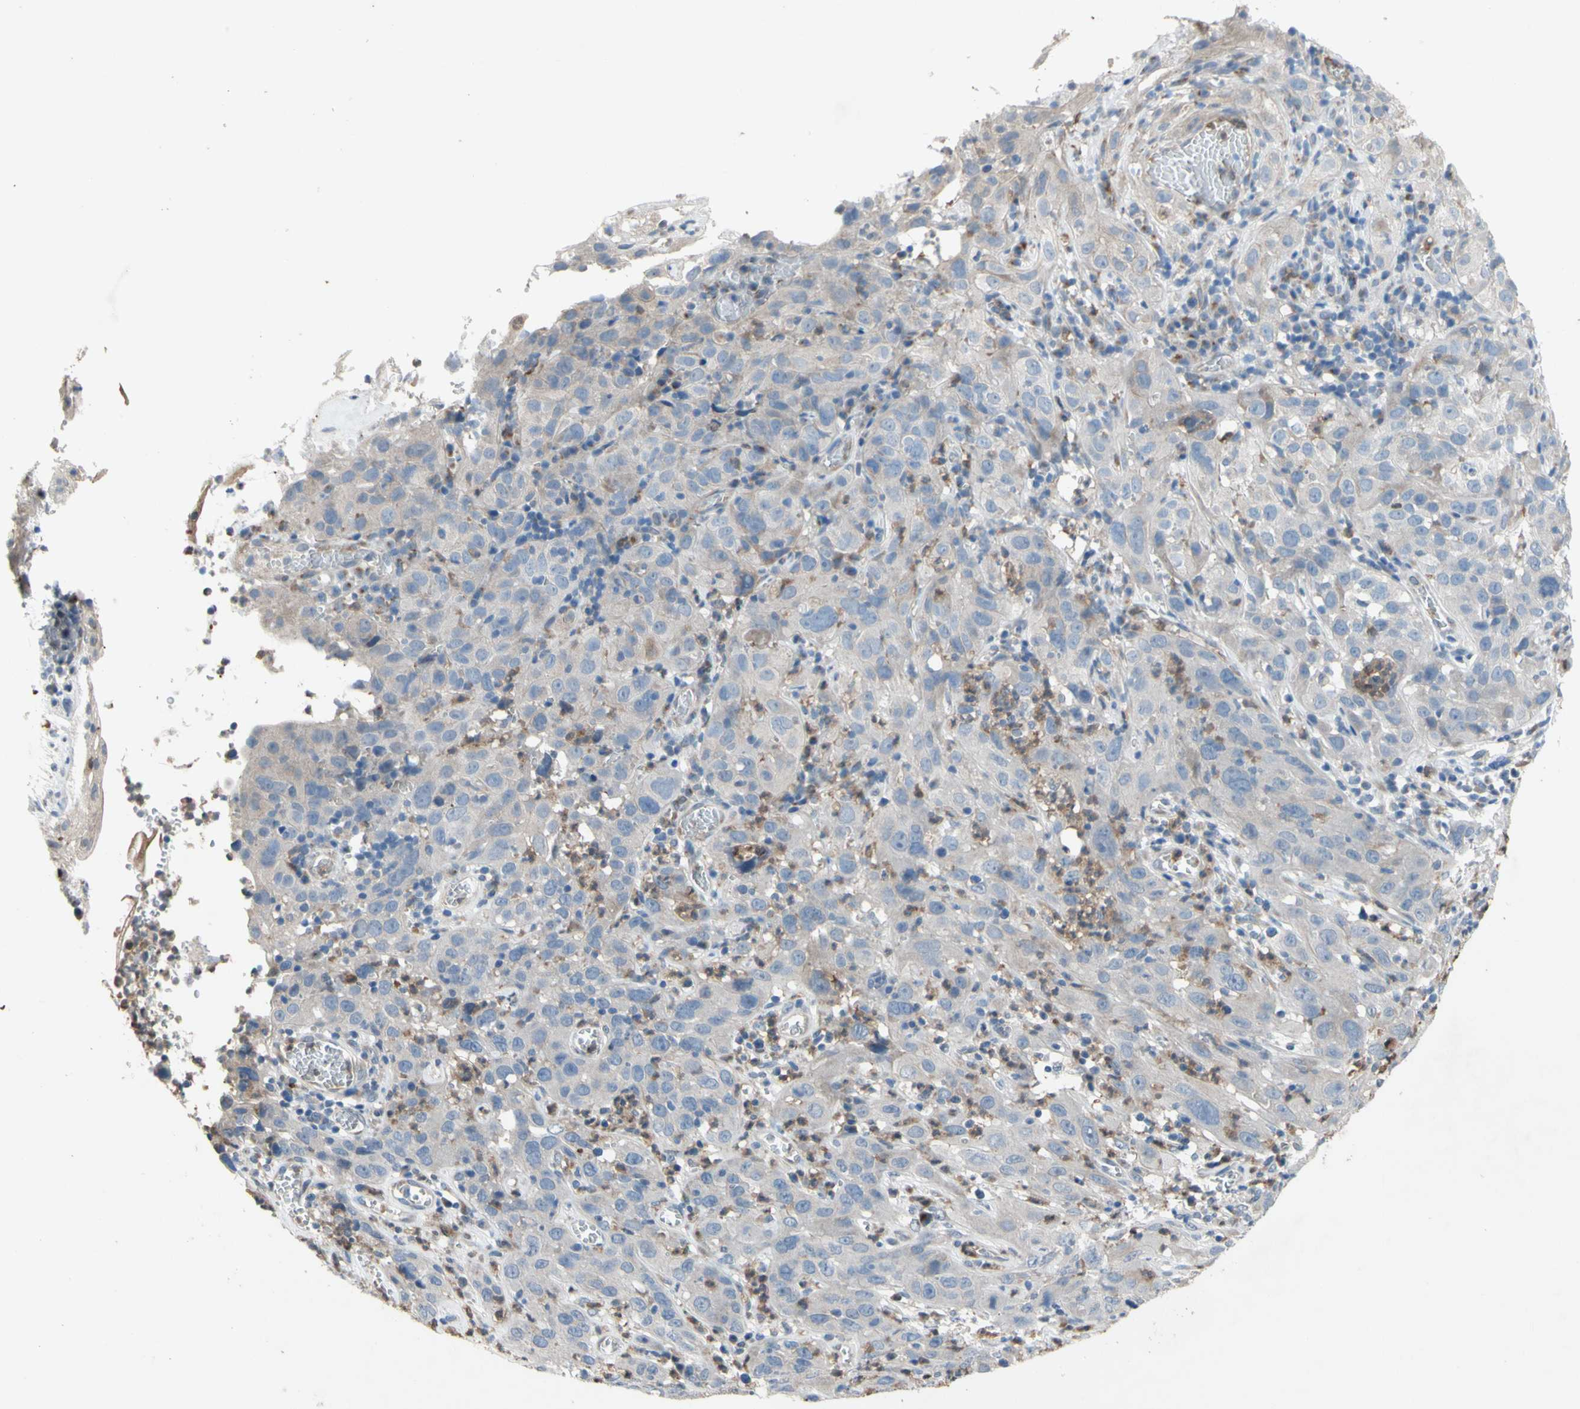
{"staining": {"intensity": "weak", "quantity": ">75%", "location": "cytoplasmic/membranous"}, "tissue": "cervical cancer", "cell_type": "Tumor cells", "image_type": "cancer", "snomed": [{"axis": "morphology", "description": "Squamous cell carcinoma, NOS"}, {"axis": "topography", "description": "Cervix"}], "caption": "This micrograph reveals IHC staining of human squamous cell carcinoma (cervical), with low weak cytoplasmic/membranous expression in approximately >75% of tumor cells.", "gene": "GRAMD2B", "patient": {"sex": "female", "age": 32}}